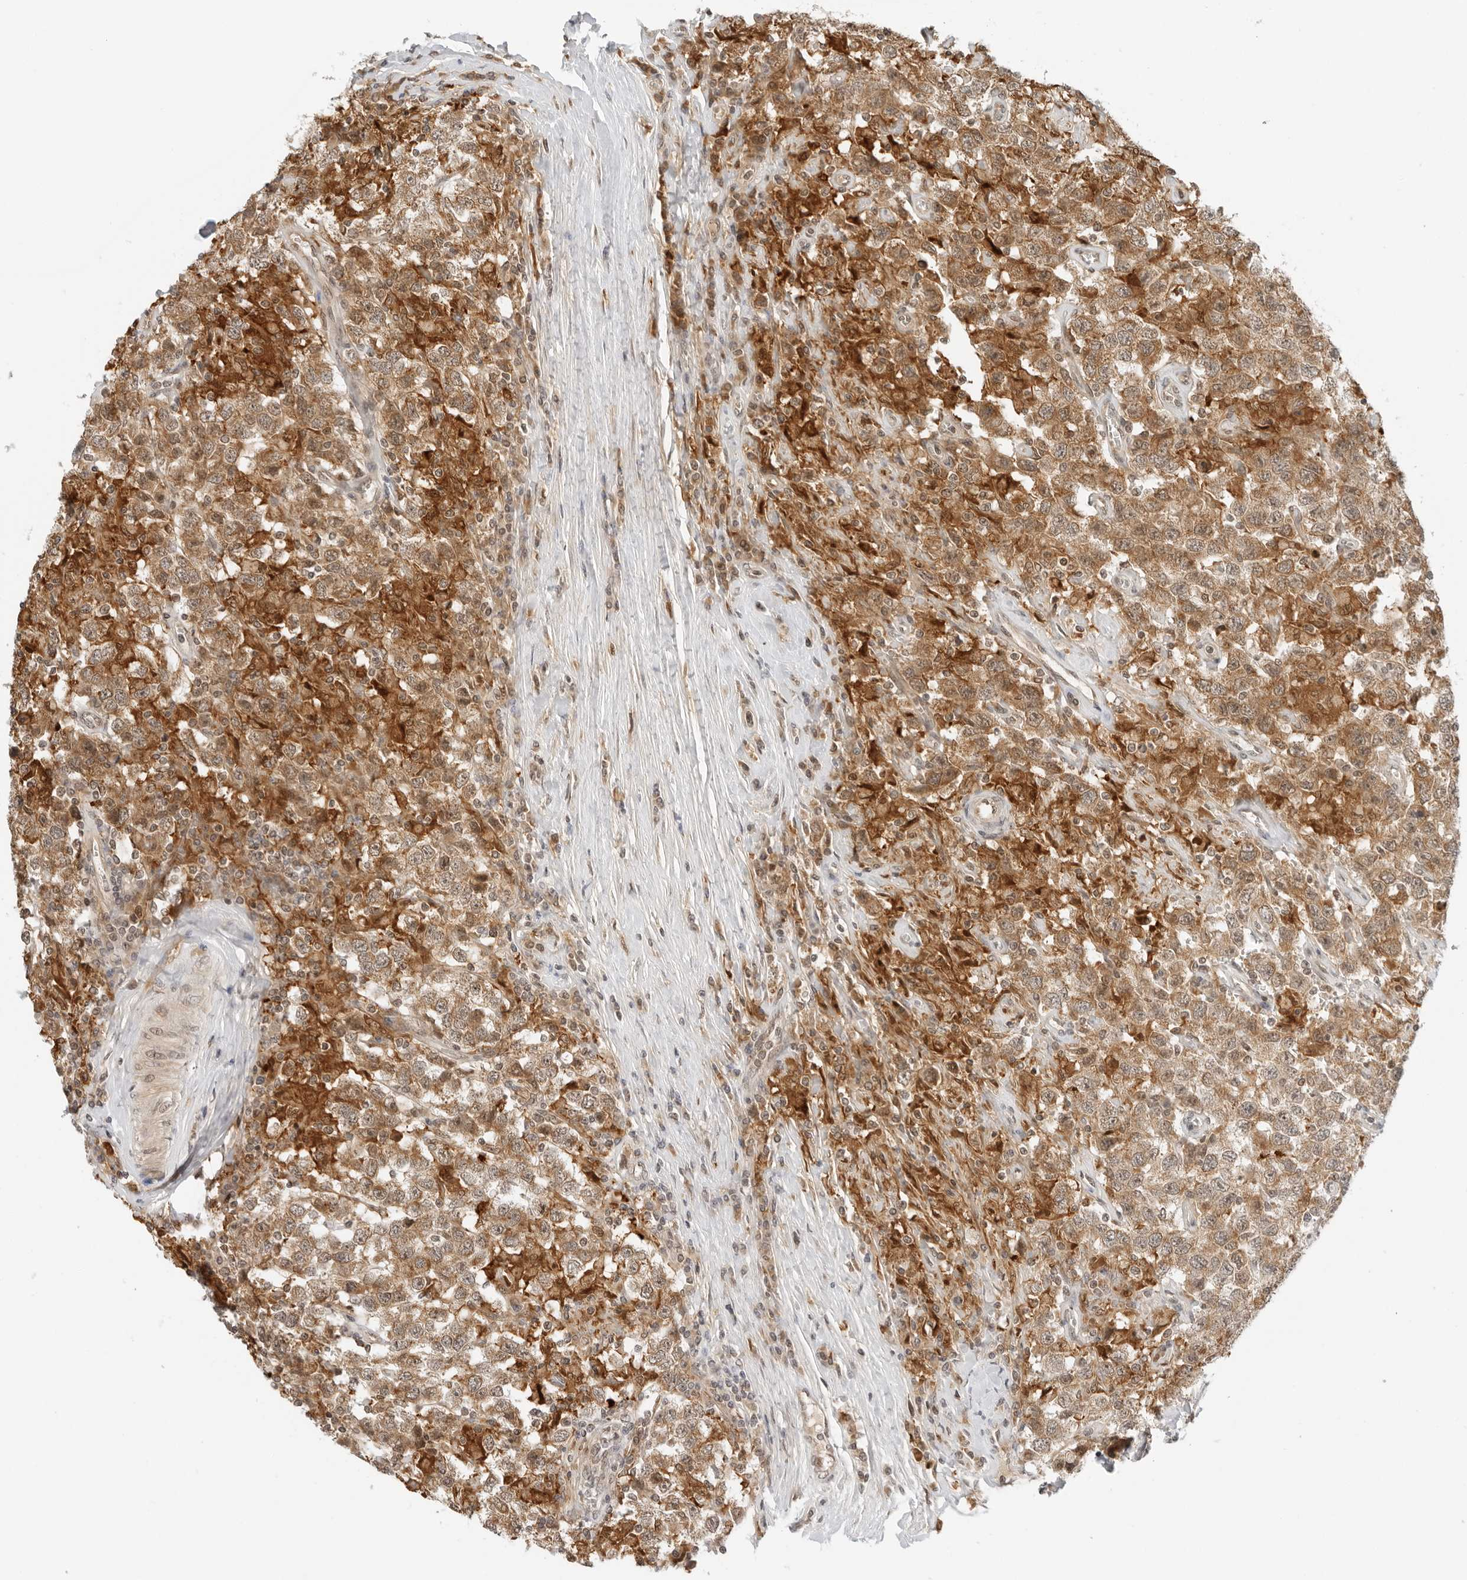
{"staining": {"intensity": "moderate", "quantity": ">75%", "location": "cytoplasmic/membranous"}, "tissue": "testis cancer", "cell_type": "Tumor cells", "image_type": "cancer", "snomed": [{"axis": "morphology", "description": "Seminoma, NOS"}, {"axis": "topography", "description": "Testis"}], "caption": "The image demonstrates a brown stain indicating the presence of a protein in the cytoplasmic/membranous of tumor cells in testis cancer.", "gene": "RC3H1", "patient": {"sex": "male", "age": 41}}